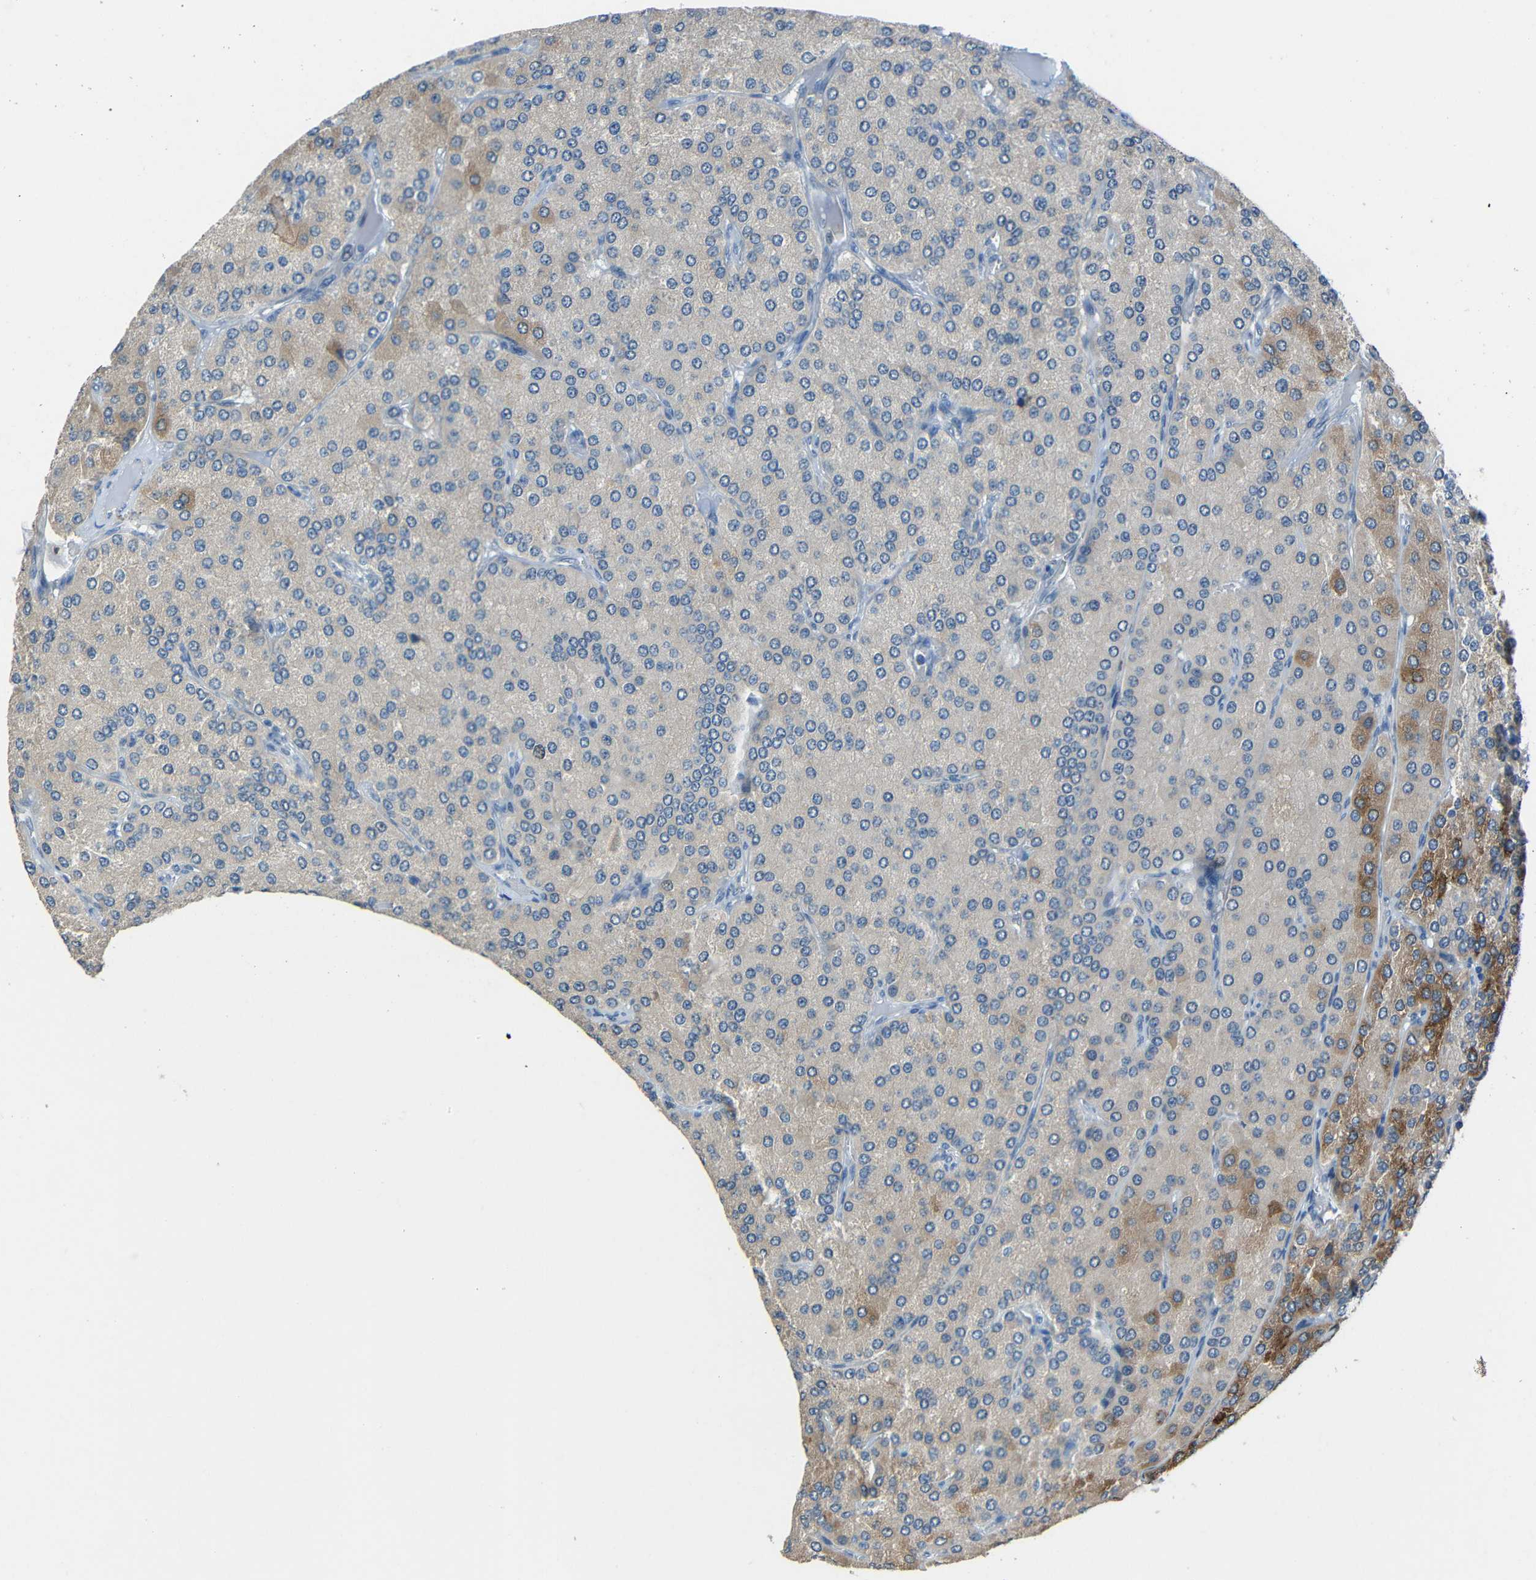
{"staining": {"intensity": "moderate", "quantity": "<25%", "location": "nuclear"}, "tissue": "parathyroid gland", "cell_type": "Glandular cells", "image_type": "normal", "snomed": [{"axis": "morphology", "description": "Normal tissue, NOS"}, {"axis": "morphology", "description": "Adenoma, NOS"}, {"axis": "topography", "description": "Parathyroid gland"}], "caption": "DAB (3,3'-diaminobenzidine) immunohistochemical staining of normal parathyroid gland displays moderate nuclear protein staining in about <25% of glandular cells. The staining was performed using DAB, with brown indicating positive protein expression. Nuclei are stained blue with hematoxylin.", "gene": "STBD1", "patient": {"sex": "female", "age": 86}}